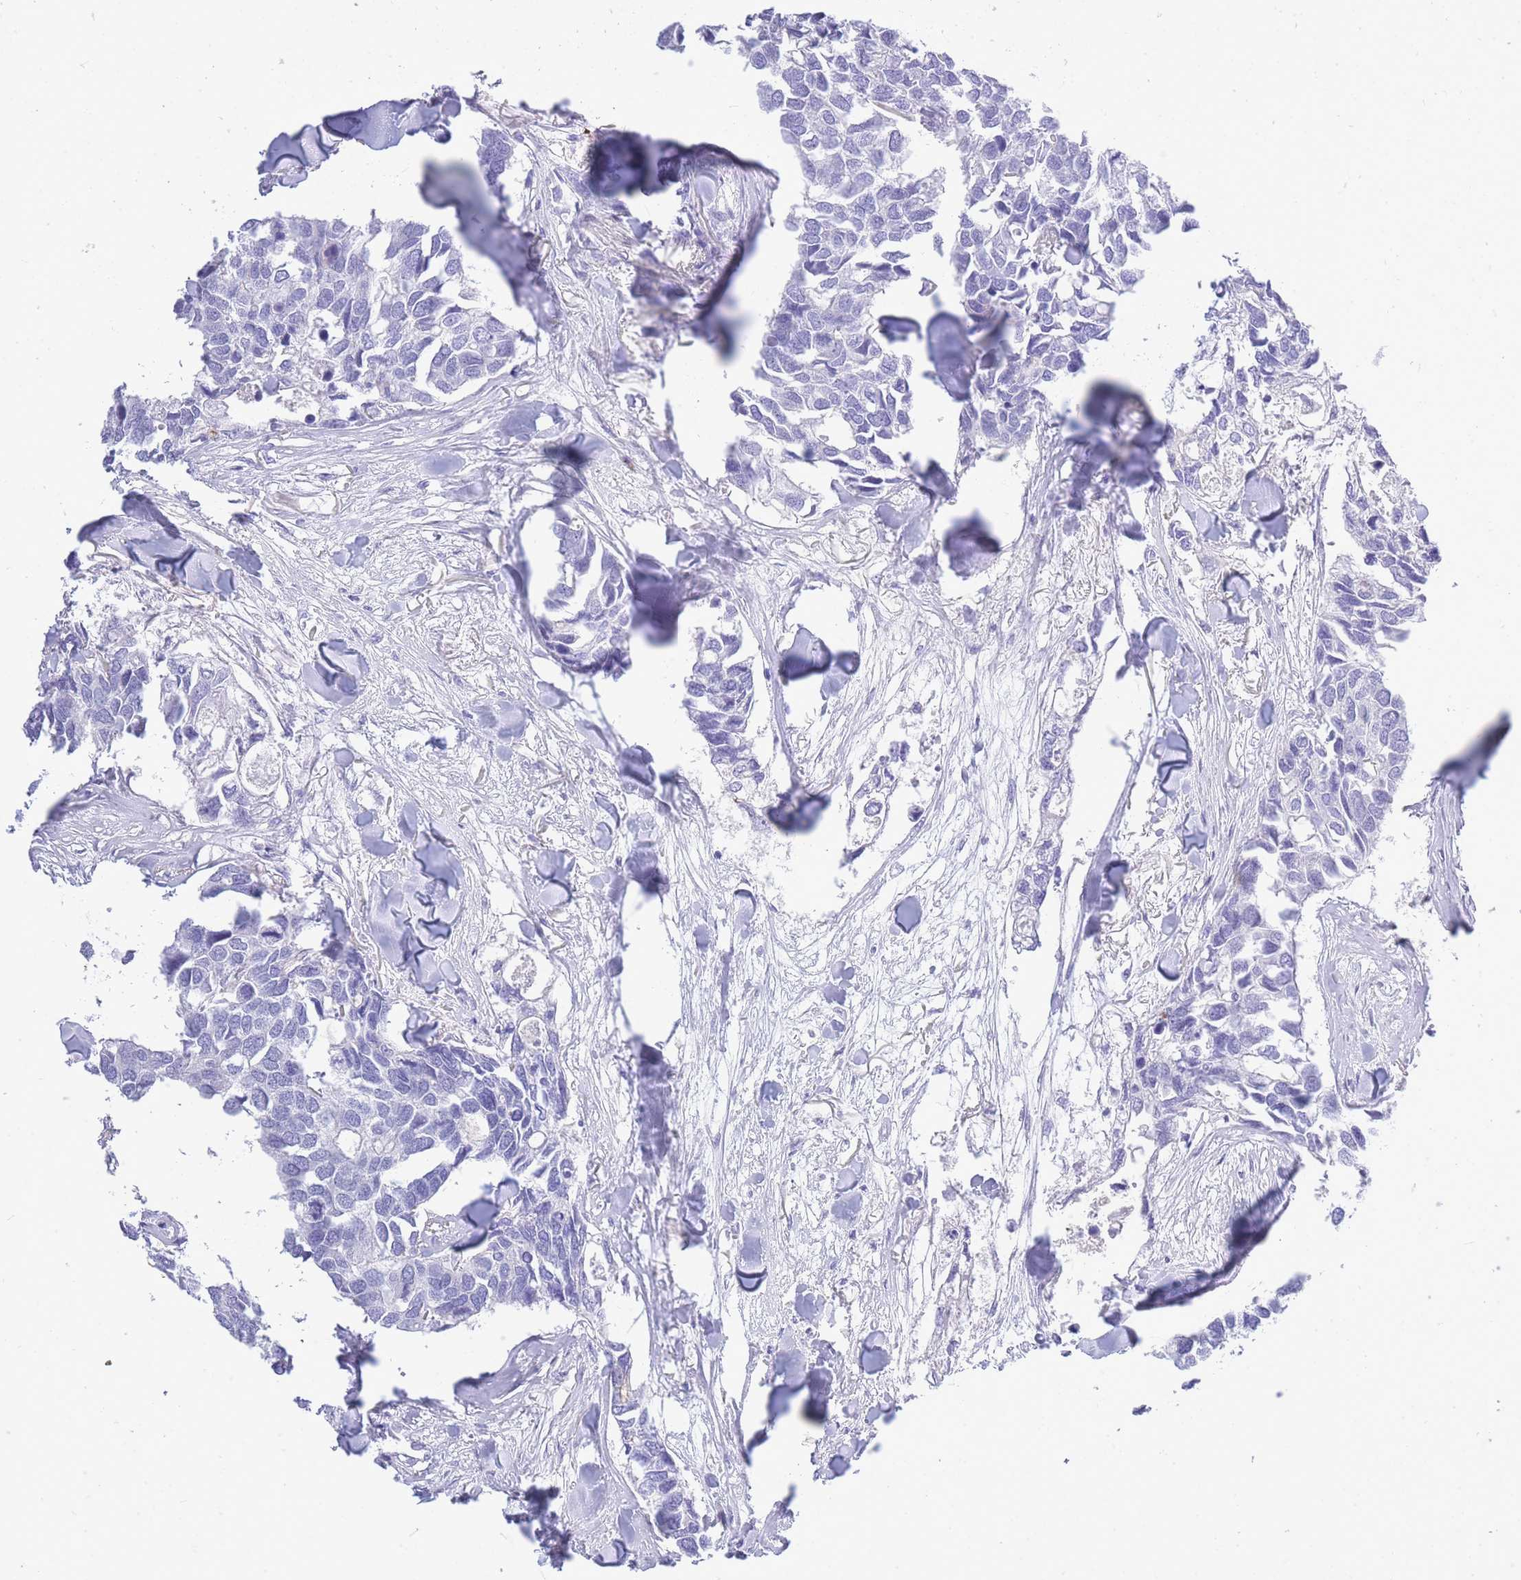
{"staining": {"intensity": "negative", "quantity": "none", "location": "none"}, "tissue": "breast cancer", "cell_type": "Tumor cells", "image_type": "cancer", "snomed": [{"axis": "morphology", "description": "Duct carcinoma"}, {"axis": "topography", "description": "Breast"}], "caption": "IHC of breast cancer reveals no expression in tumor cells. Nuclei are stained in blue.", "gene": "ZFP62", "patient": {"sex": "female", "age": 83}}